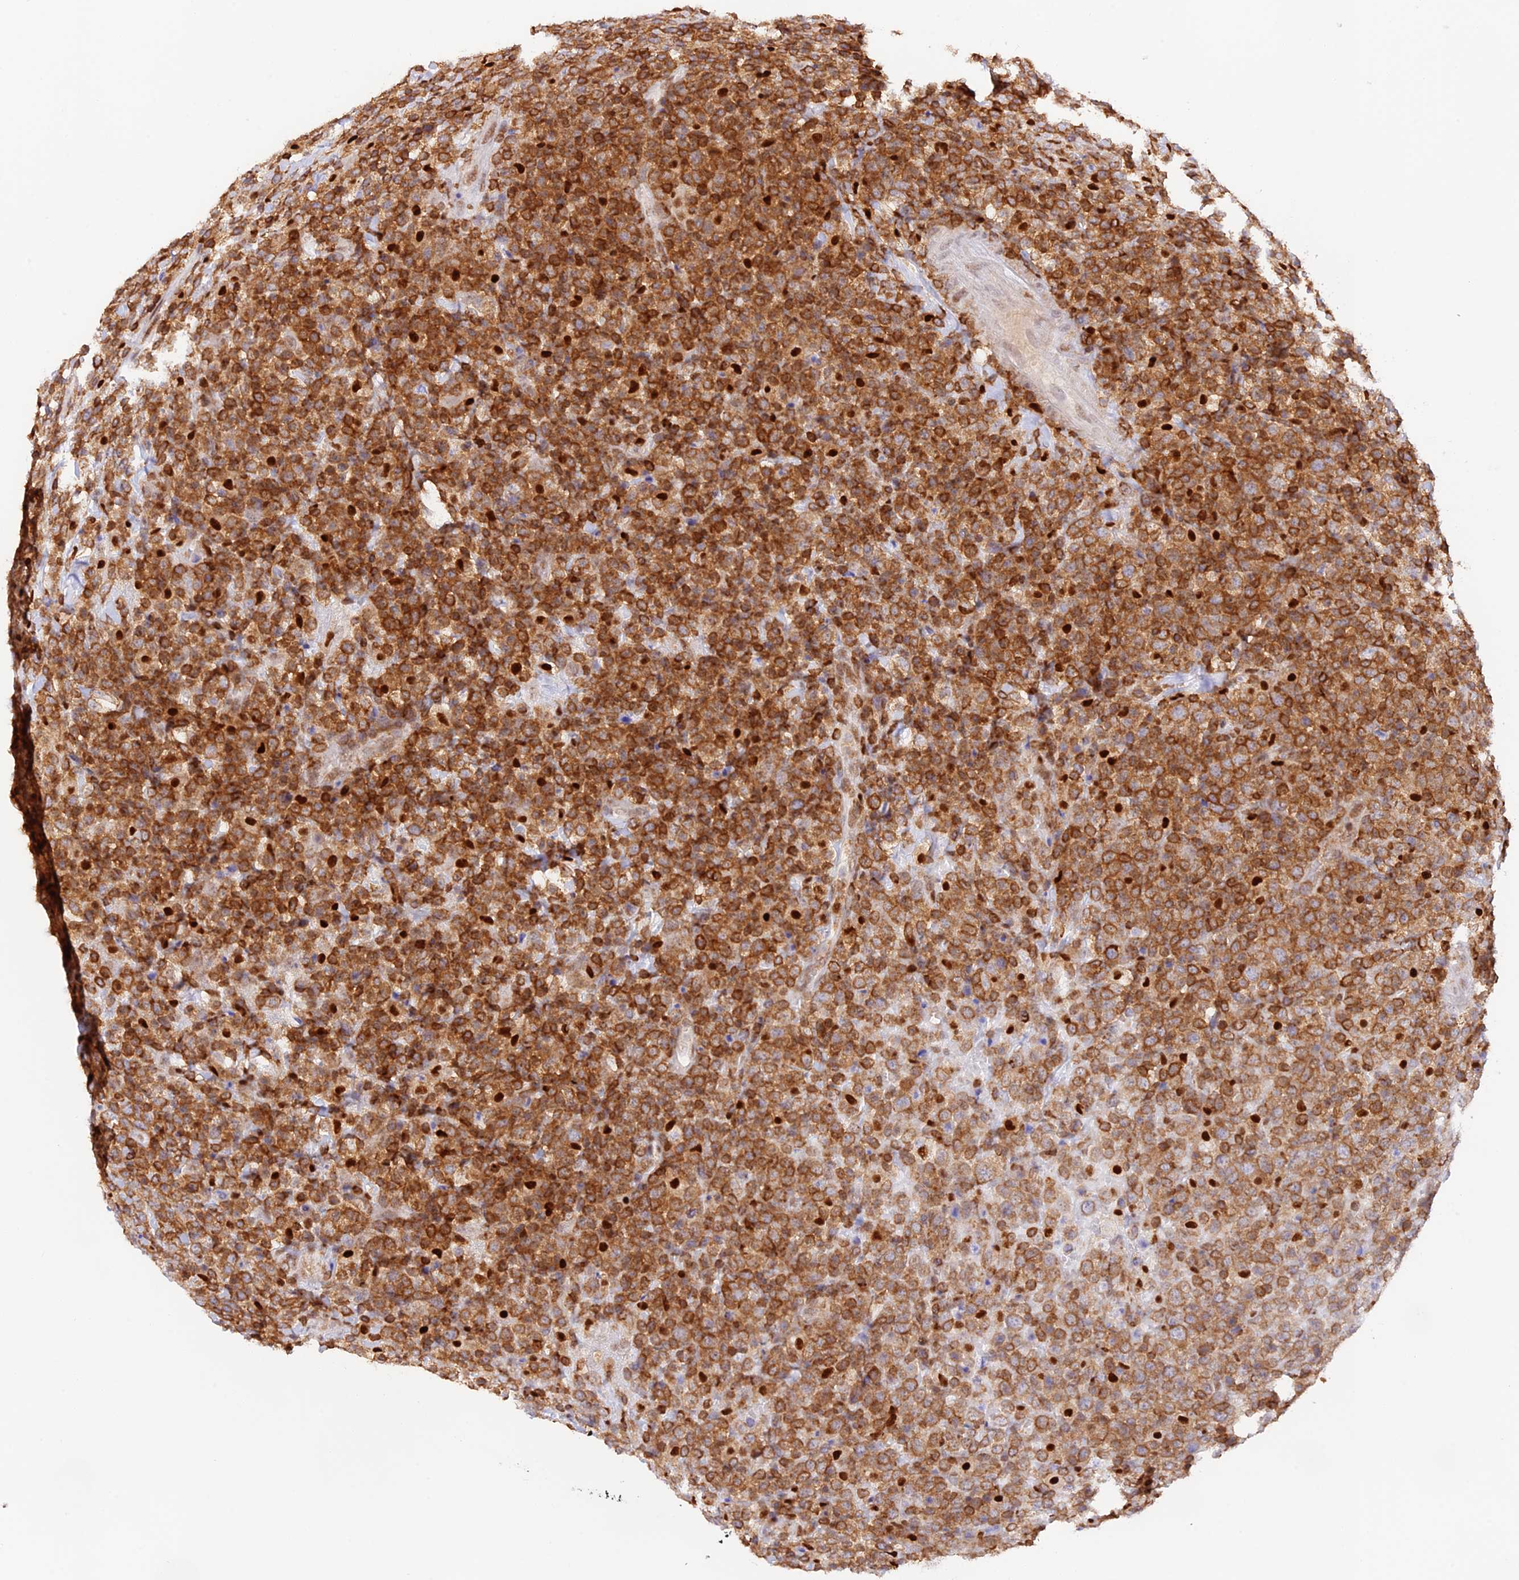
{"staining": {"intensity": "strong", "quantity": ">75%", "location": "cytoplasmic/membranous"}, "tissue": "lymphoma", "cell_type": "Tumor cells", "image_type": "cancer", "snomed": [{"axis": "morphology", "description": "Malignant lymphoma, non-Hodgkin's type, High grade"}, {"axis": "topography", "description": "Colon"}], "caption": "Lymphoma was stained to show a protein in brown. There is high levels of strong cytoplasmic/membranous staining in approximately >75% of tumor cells. Nuclei are stained in blue.", "gene": "DENND1C", "patient": {"sex": "female", "age": 53}}